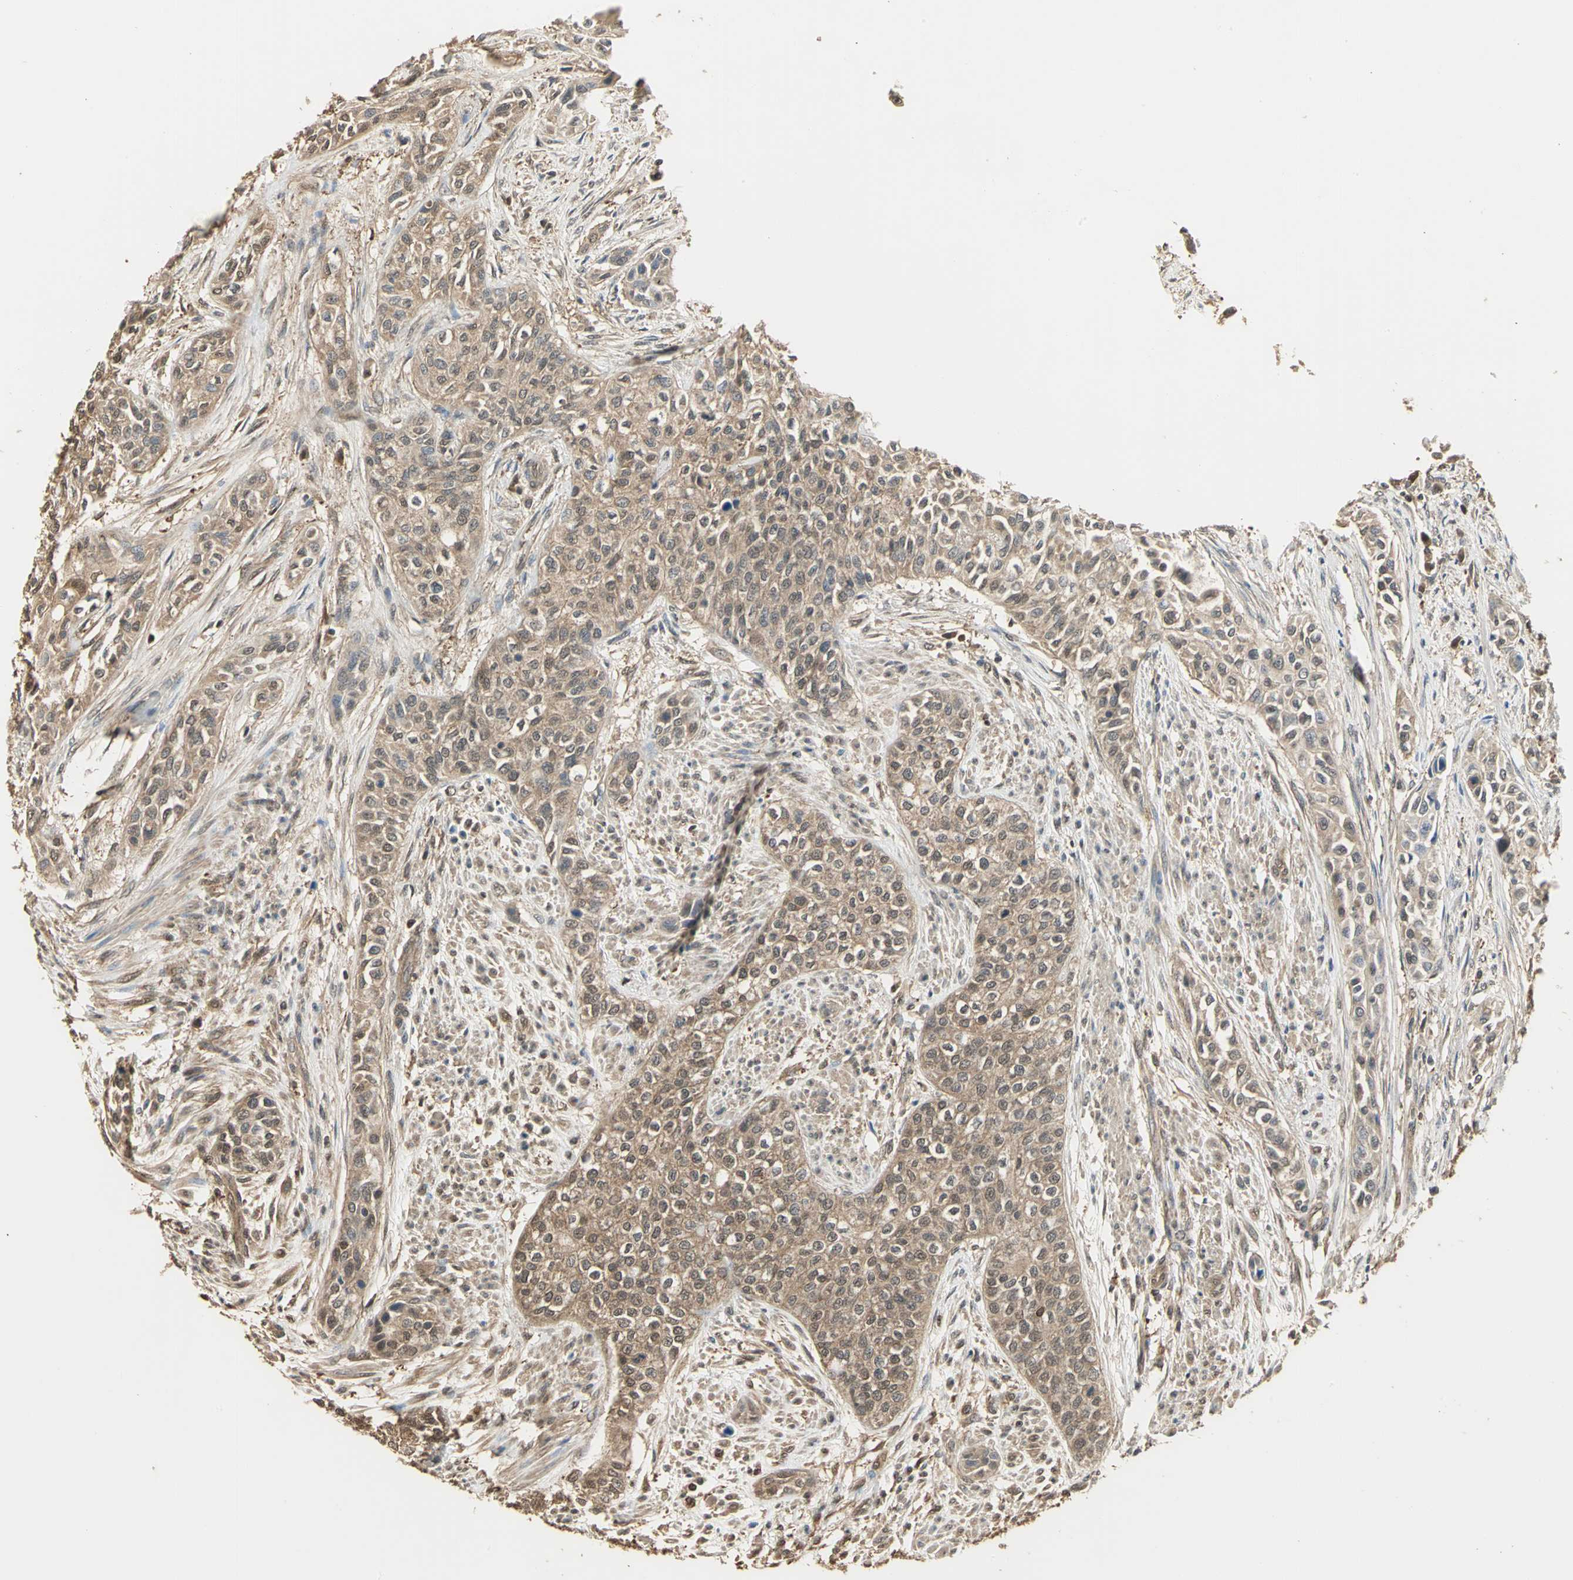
{"staining": {"intensity": "moderate", "quantity": ">75%", "location": "cytoplasmic/membranous"}, "tissue": "urothelial cancer", "cell_type": "Tumor cells", "image_type": "cancer", "snomed": [{"axis": "morphology", "description": "Urothelial carcinoma, High grade"}, {"axis": "topography", "description": "Urinary bladder"}], "caption": "A micrograph showing moderate cytoplasmic/membranous staining in about >75% of tumor cells in urothelial carcinoma (high-grade), as visualized by brown immunohistochemical staining.", "gene": "PARK7", "patient": {"sex": "male", "age": 74}}